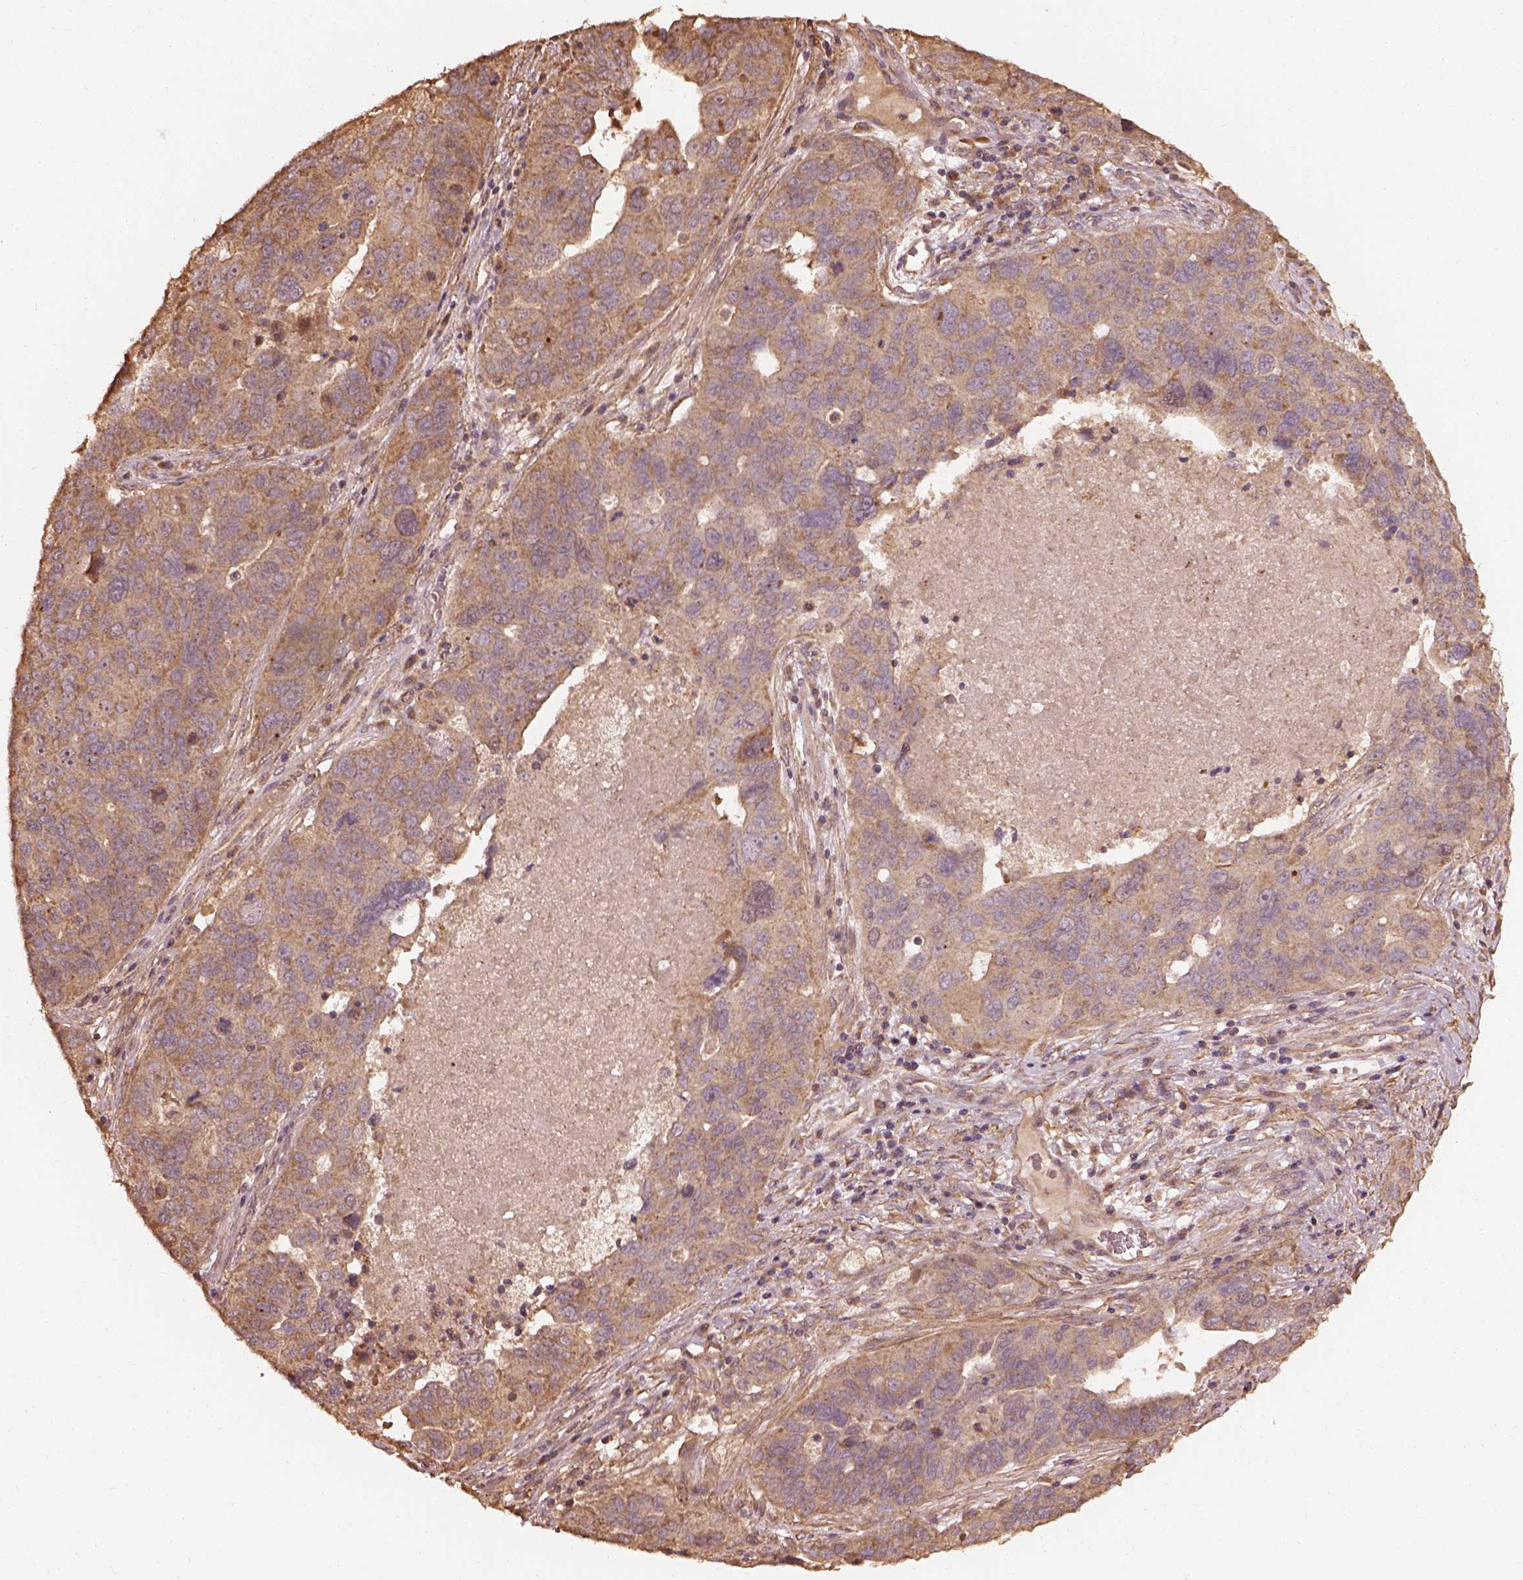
{"staining": {"intensity": "moderate", "quantity": ">75%", "location": "cytoplasmic/membranous"}, "tissue": "ovarian cancer", "cell_type": "Tumor cells", "image_type": "cancer", "snomed": [{"axis": "morphology", "description": "Carcinoma, endometroid"}, {"axis": "topography", "description": "Soft tissue"}, {"axis": "topography", "description": "Ovary"}], "caption": "Ovarian endometroid carcinoma stained with DAB IHC displays medium levels of moderate cytoplasmic/membranous staining in approximately >75% of tumor cells.", "gene": "METTL4", "patient": {"sex": "female", "age": 52}}